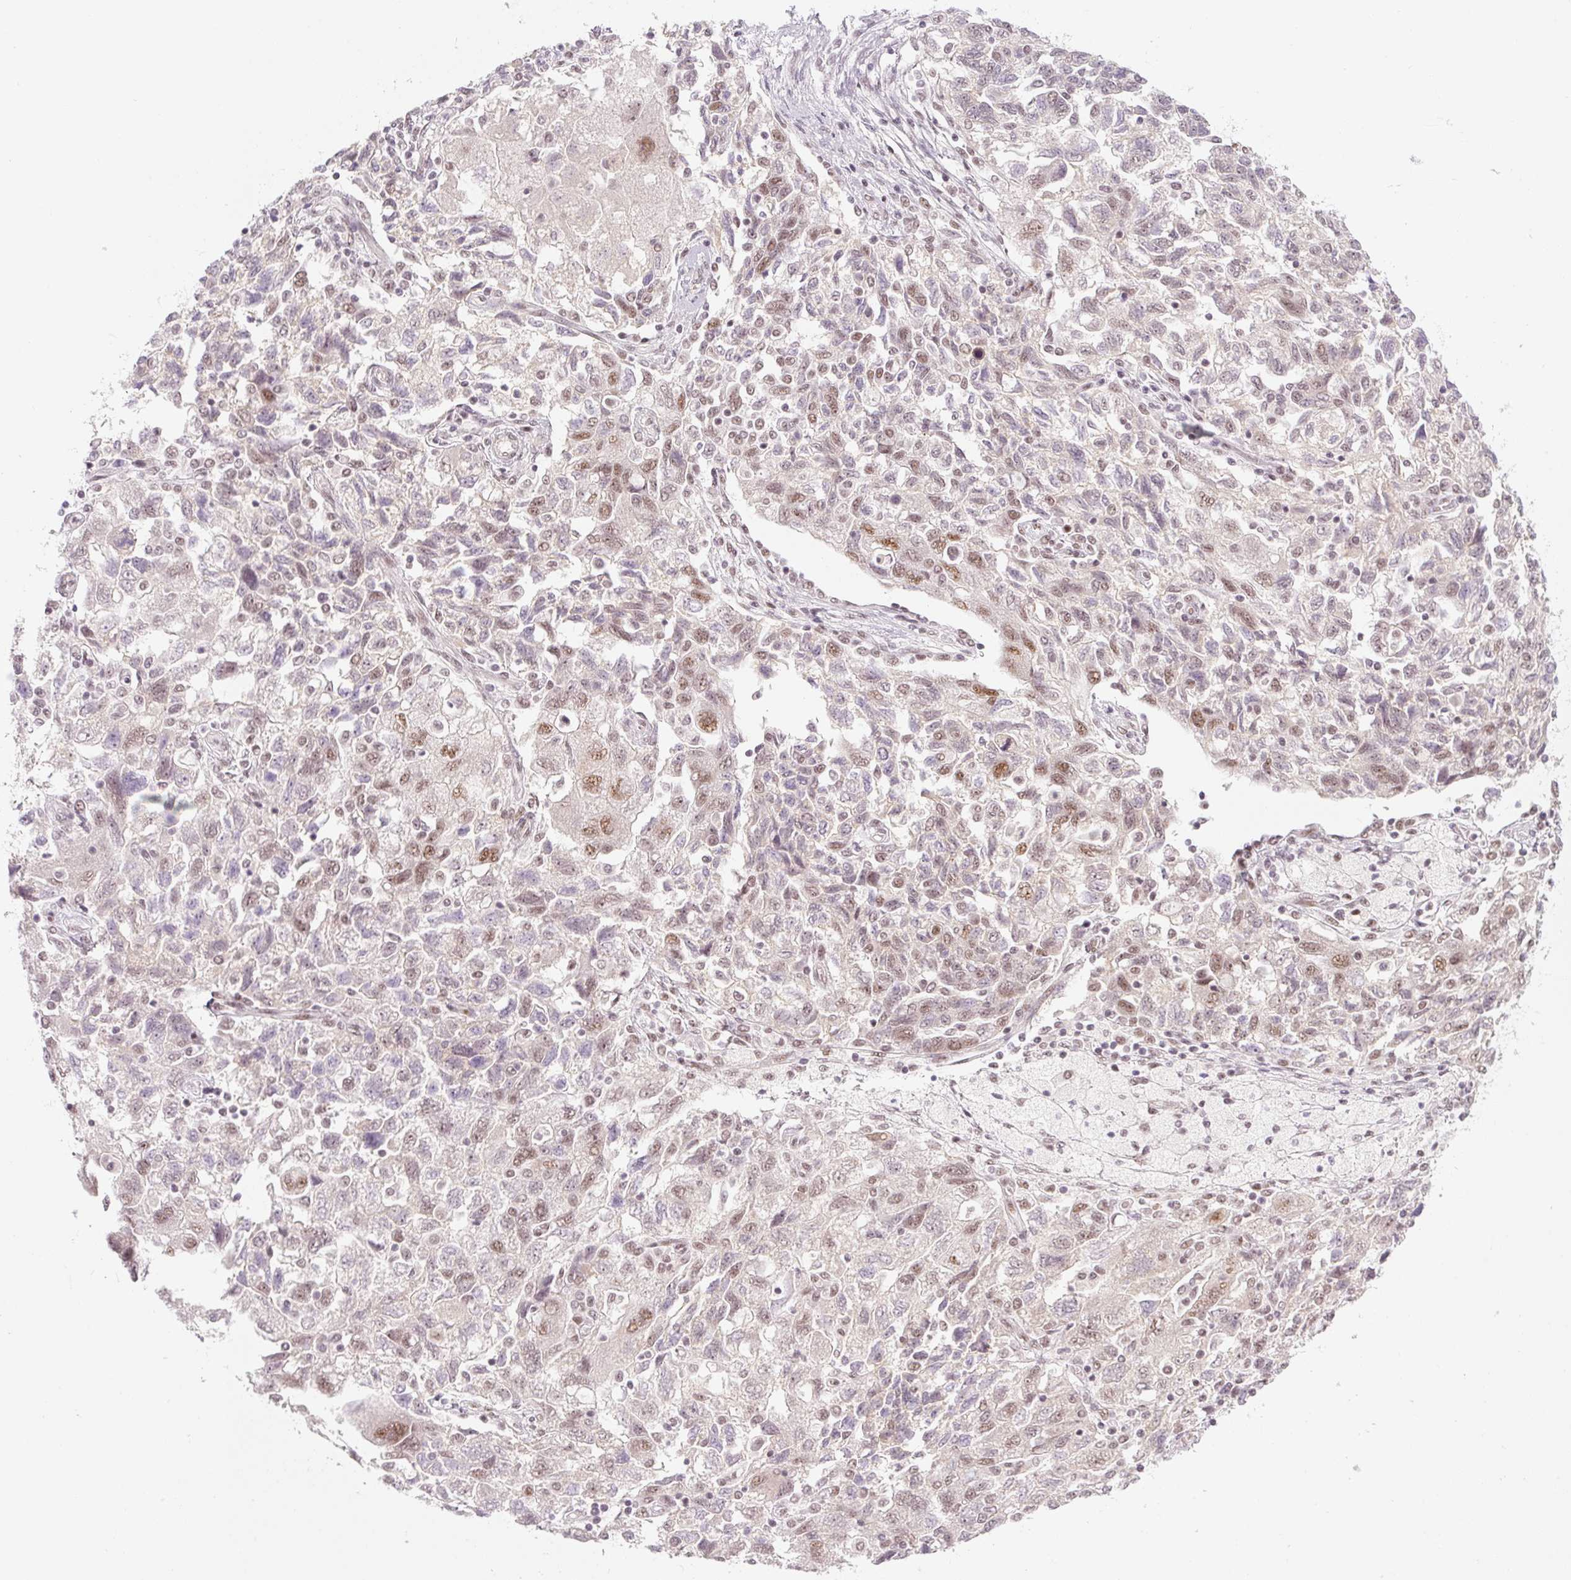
{"staining": {"intensity": "moderate", "quantity": "<25%", "location": "nuclear"}, "tissue": "ovarian cancer", "cell_type": "Tumor cells", "image_type": "cancer", "snomed": [{"axis": "morphology", "description": "Carcinoma, NOS"}, {"axis": "morphology", "description": "Cystadenocarcinoma, serous, NOS"}, {"axis": "topography", "description": "Ovary"}], "caption": "Ovarian cancer (carcinoma) stained with a brown dye displays moderate nuclear positive positivity in approximately <25% of tumor cells.", "gene": "U2AF2", "patient": {"sex": "female", "age": 69}}